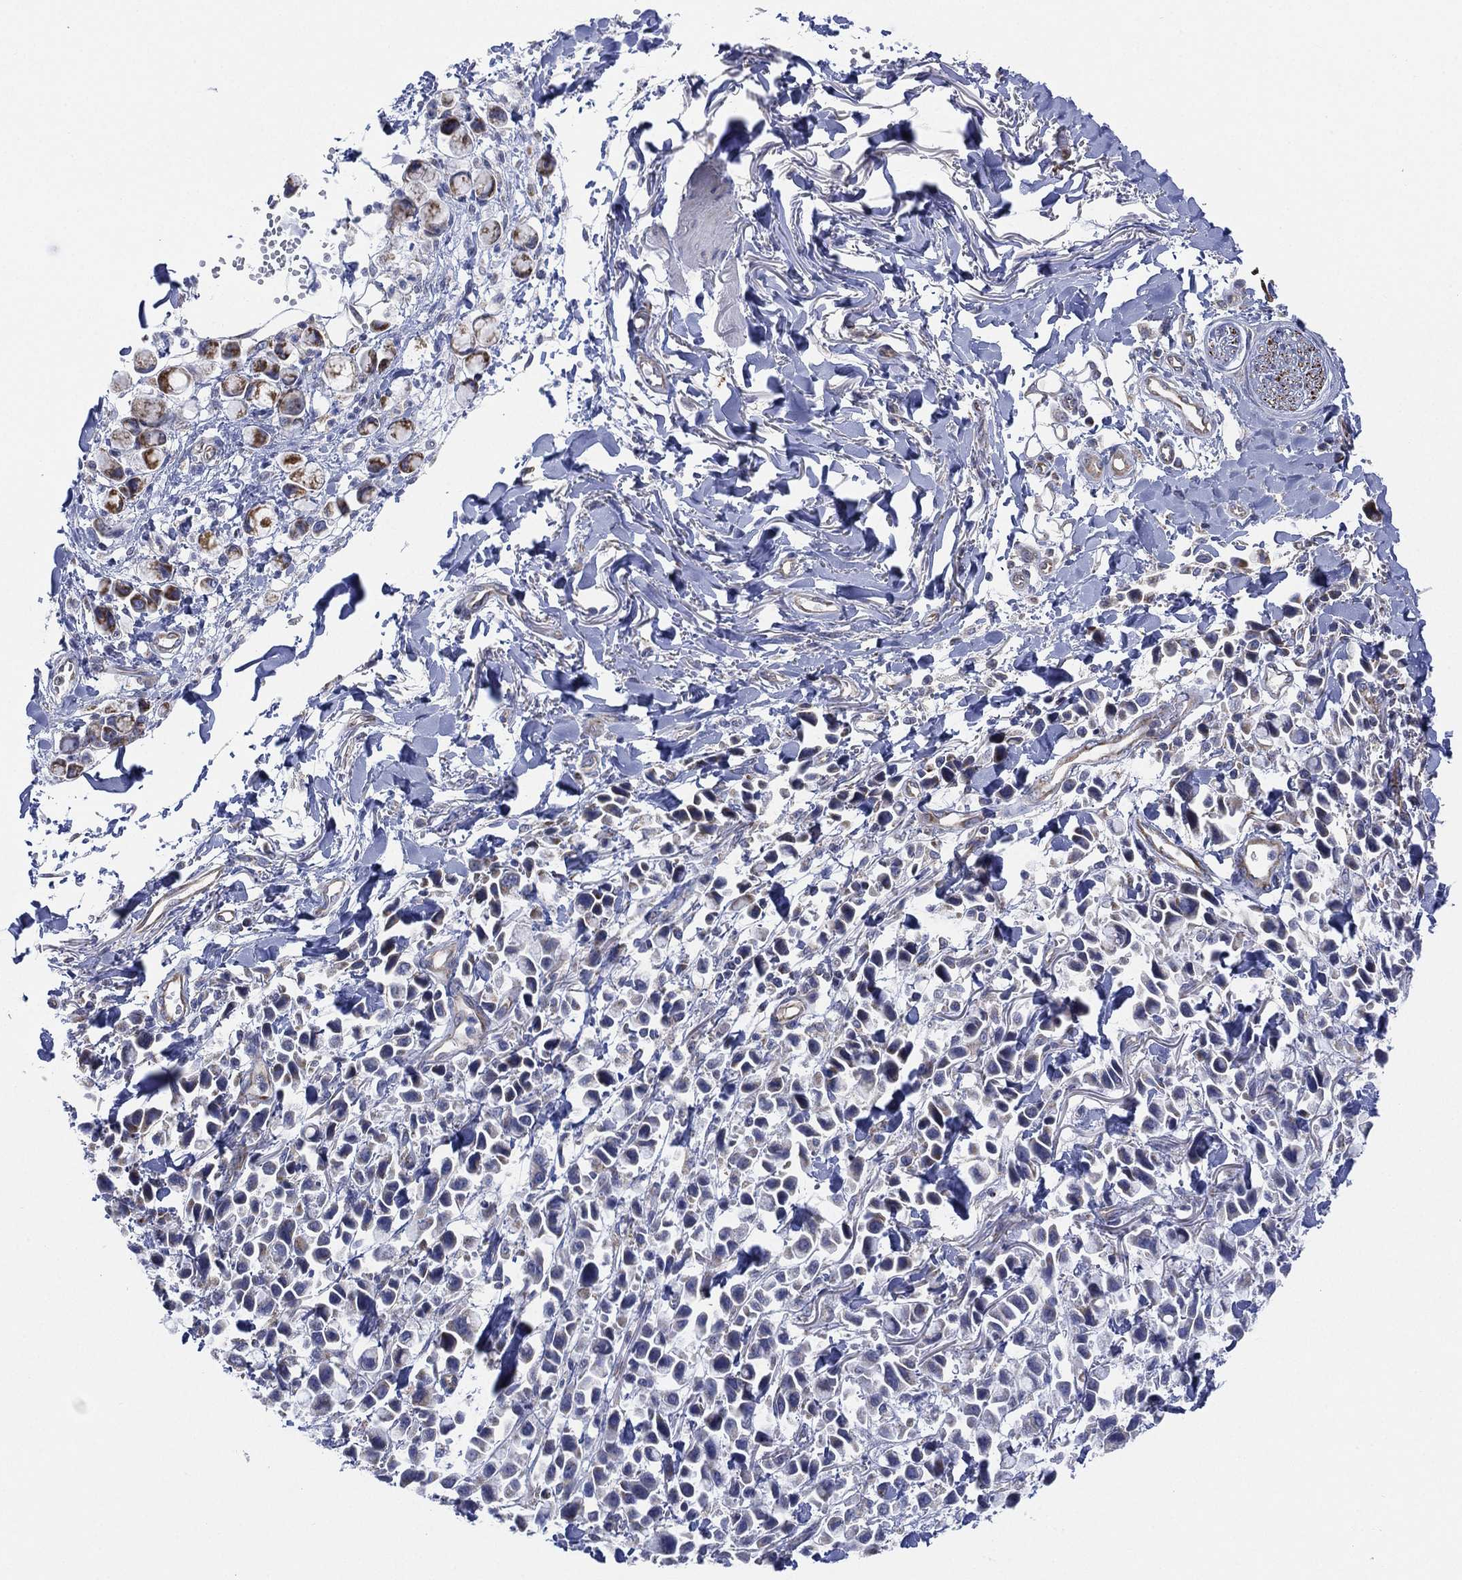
{"staining": {"intensity": "negative", "quantity": "none", "location": "none"}, "tissue": "stomach cancer", "cell_type": "Tumor cells", "image_type": "cancer", "snomed": [{"axis": "morphology", "description": "Adenocarcinoma, NOS"}, {"axis": "topography", "description": "Stomach"}], "caption": "High magnification brightfield microscopy of adenocarcinoma (stomach) stained with DAB (3,3'-diaminobenzidine) (brown) and counterstained with hematoxylin (blue): tumor cells show no significant positivity.", "gene": "INA", "patient": {"sex": "female", "age": 81}}